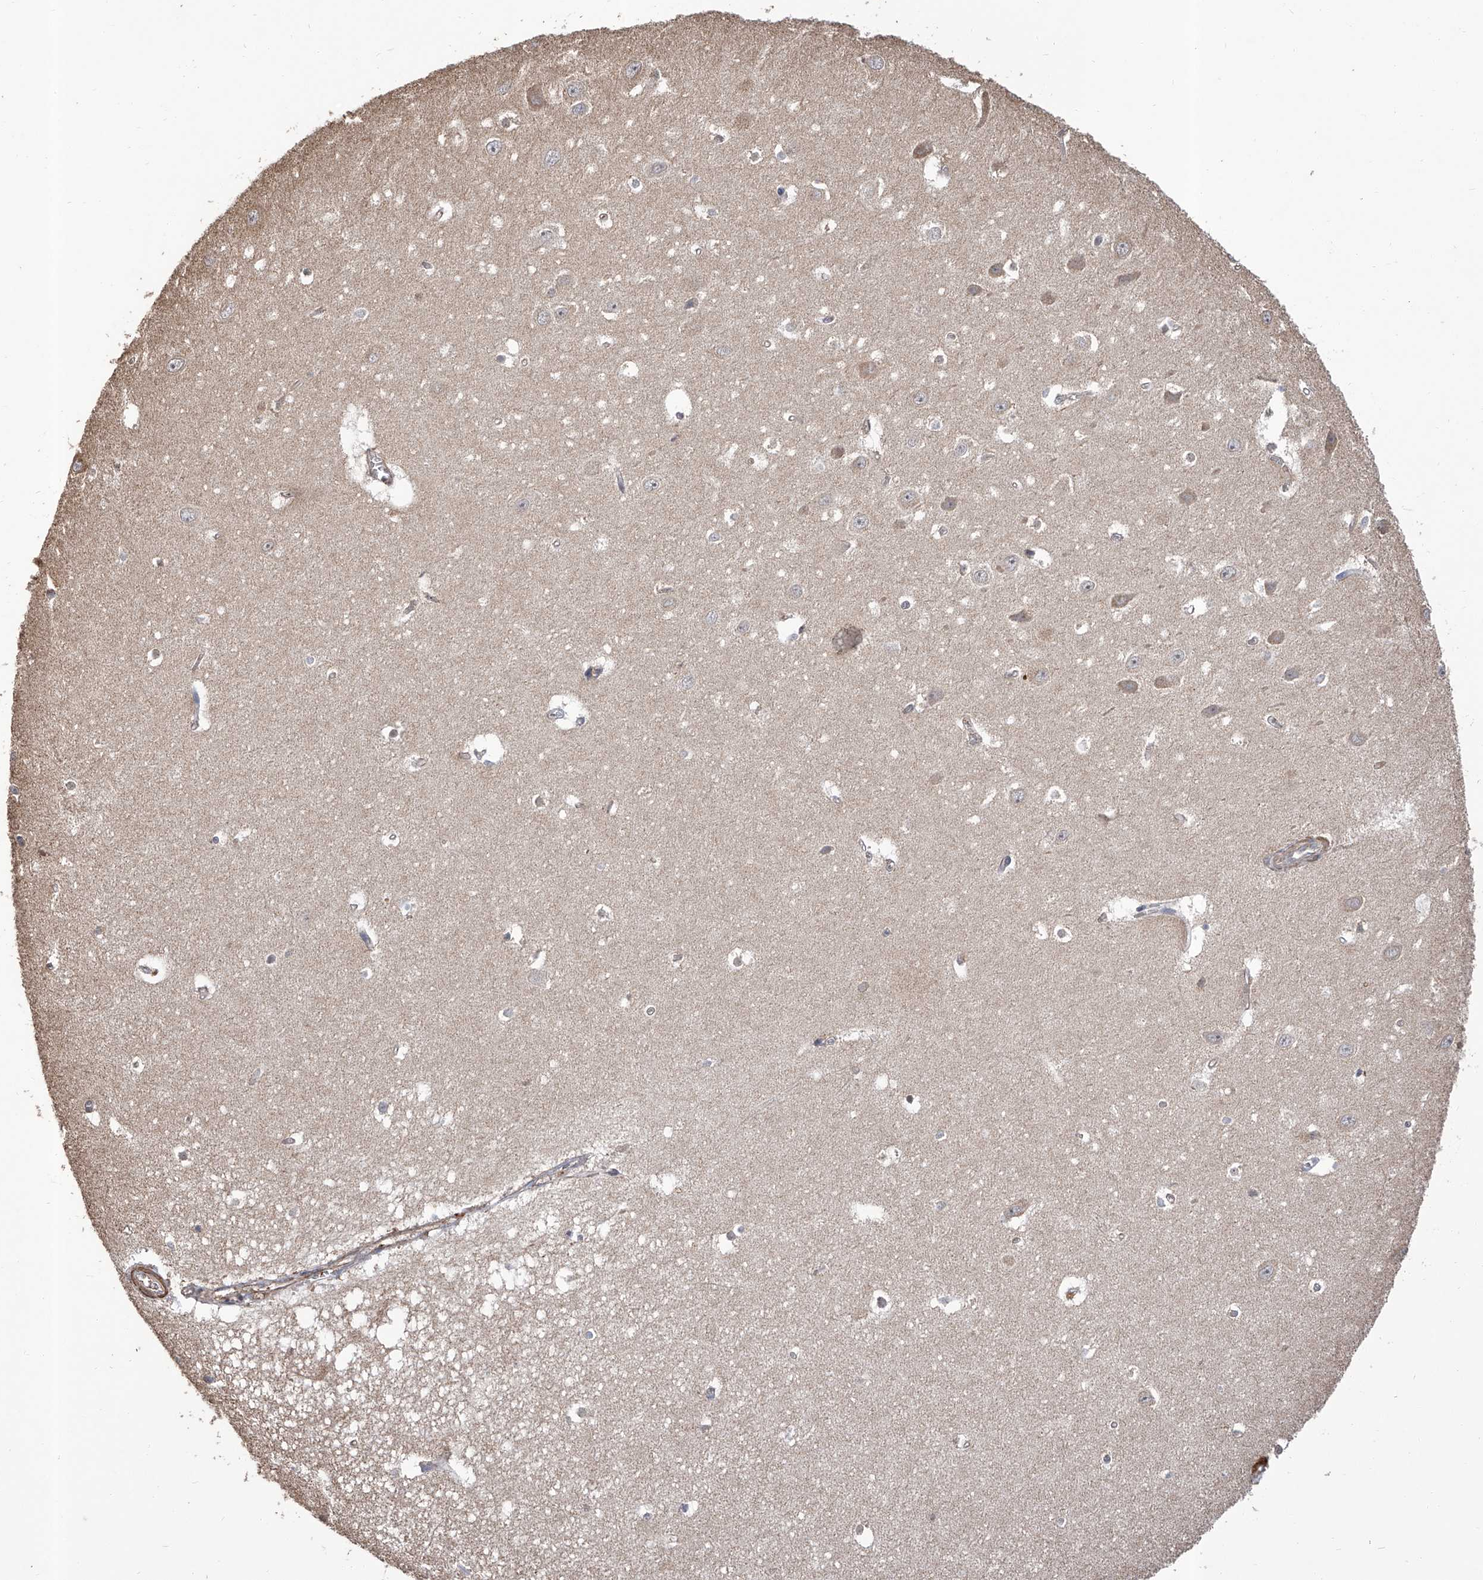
{"staining": {"intensity": "weak", "quantity": "<25%", "location": "cytoplasmic/membranous"}, "tissue": "hippocampus", "cell_type": "Glial cells", "image_type": "normal", "snomed": [{"axis": "morphology", "description": "Normal tissue, NOS"}, {"axis": "topography", "description": "Hippocampus"}], "caption": "Protein analysis of unremarkable hippocampus demonstrates no significant positivity in glial cells. The staining was performed using DAB to visualize the protein expression in brown, while the nuclei were stained in blue with hematoxylin (Magnification: 20x).", "gene": "GPT", "patient": {"sex": "female", "age": 64}}